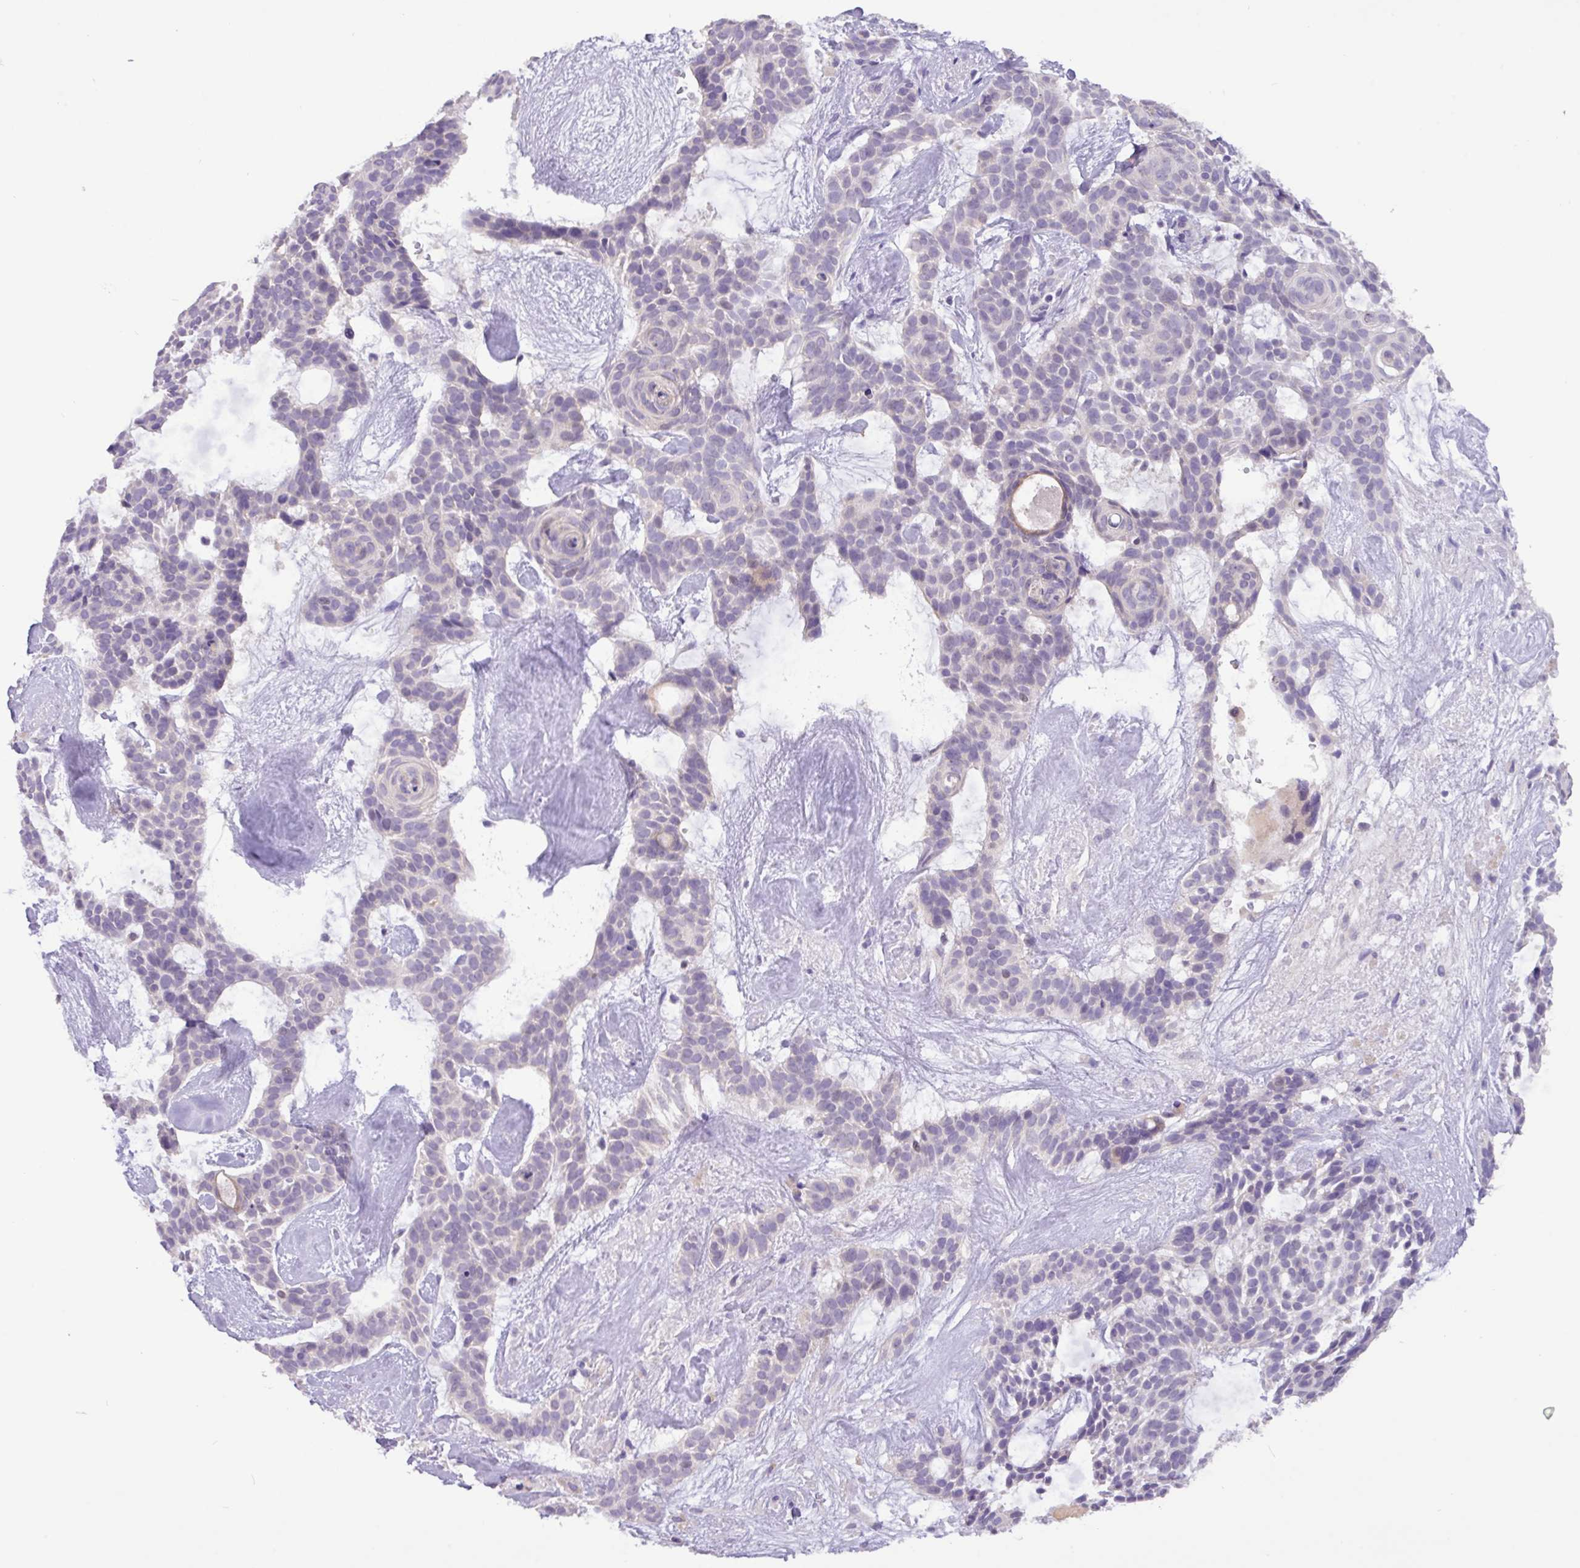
{"staining": {"intensity": "negative", "quantity": "none", "location": "none"}, "tissue": "skin cancer", "cell_type": "Tumor cells", "image_type": "cancer", "snomed": [{"axis": "morphology", "description": "Basal cell carcinoma"}, {"axis": "topography", "description": "Skin"}], "caption": "Immunohistochemistry (IHC) image of neoplastic tissue: human skin basal cell carcinoma stained with DAB (3,3'-diaminobenzidine) displays no significant protein staining in tumor cells.", "gene": "PAX8", "patient": {"sex": "male", "age": 61}}